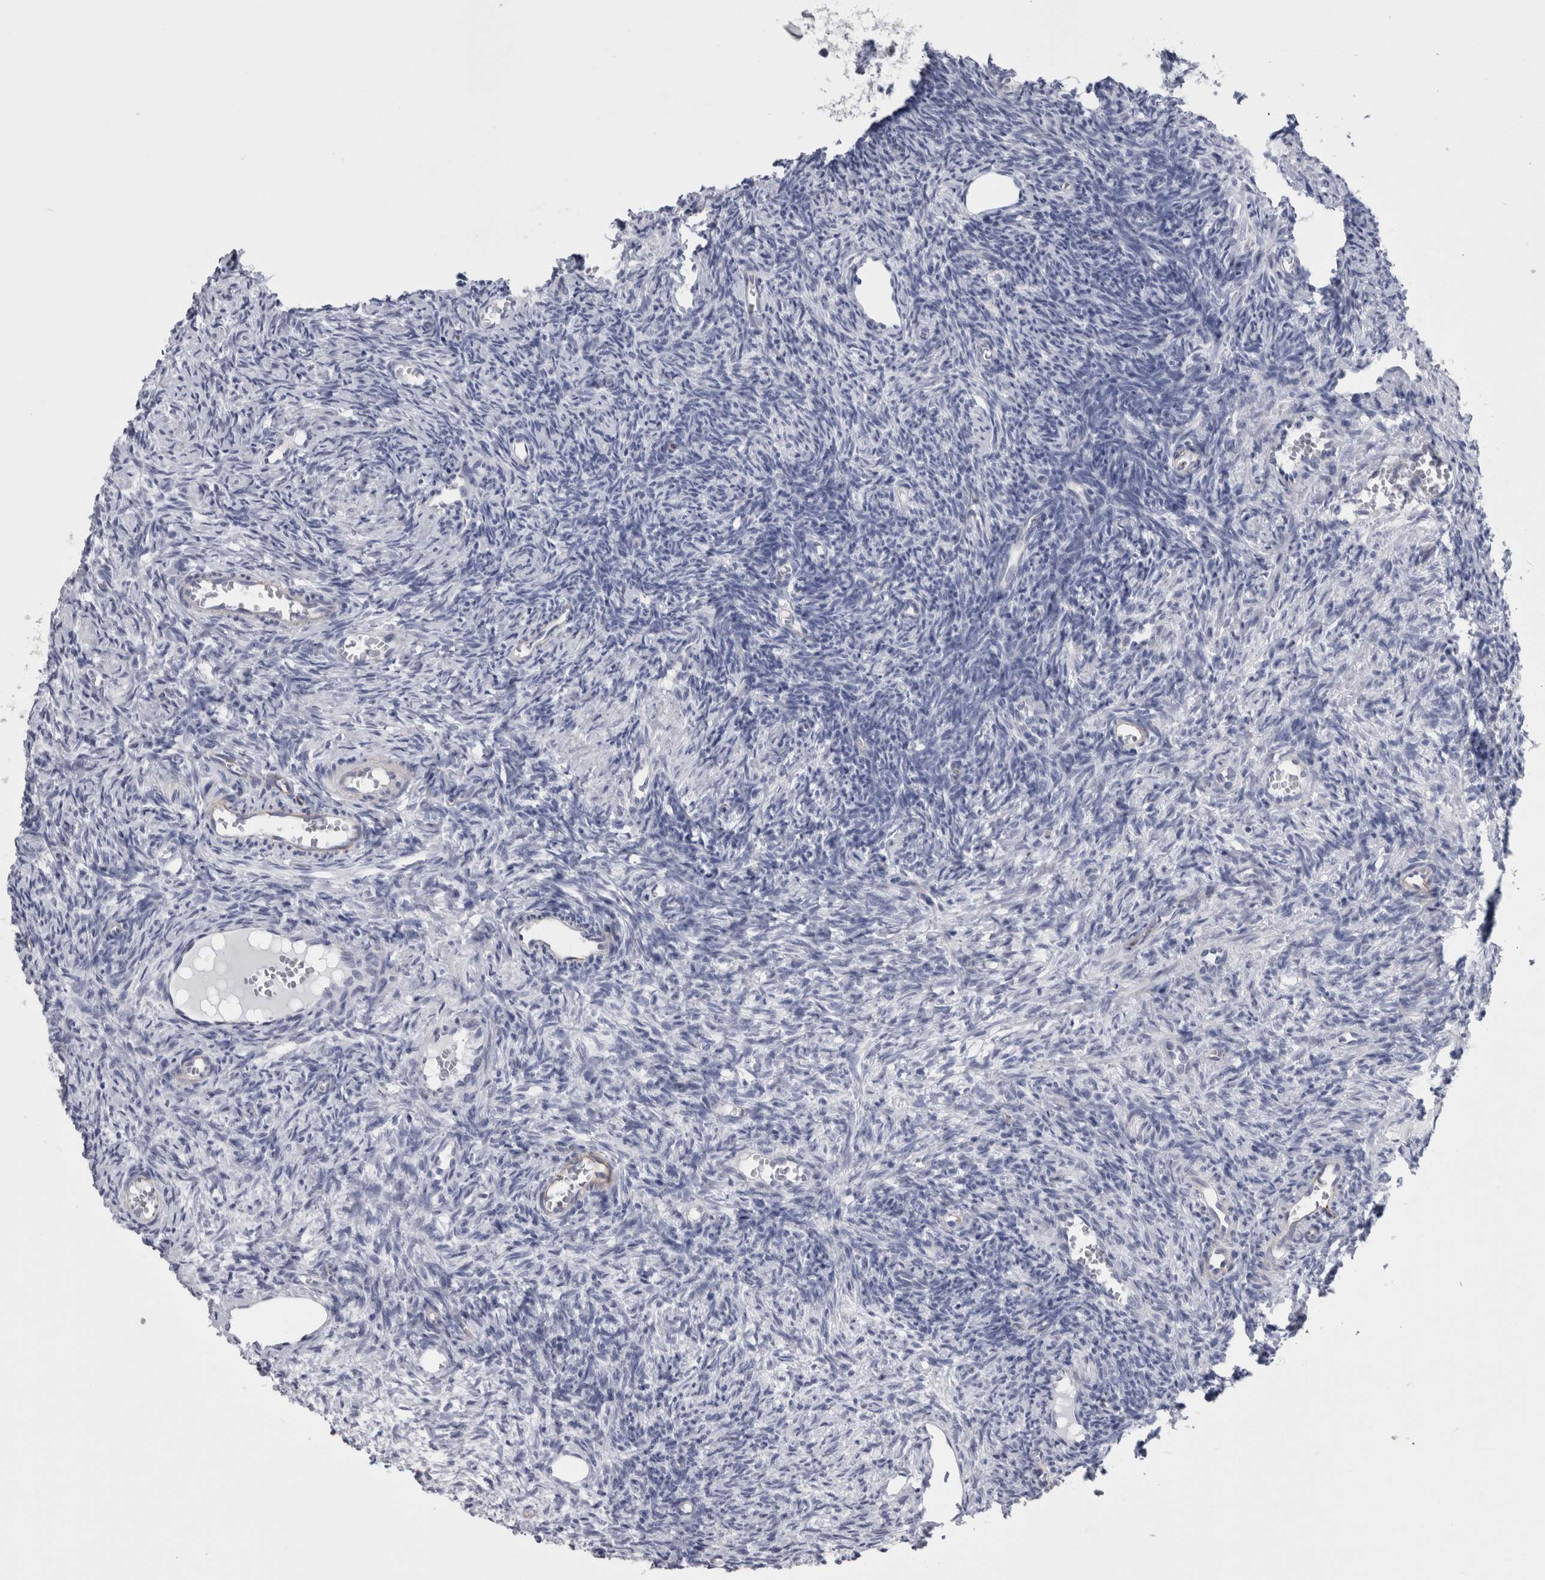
{"staining": {"intensity": "negative", "quantity": "none", "location": "none"}, "tissue": "ovary", "cell_type": "Follicle cells", "image_type": "normal", "snomed": [{"axis": "morphology", "description": "Normal tissue, NOS"}, {"axis": "topography", "description": "Ovary"}], "caption": "IHC of benign human ovary displays no positivity in follicle cells.", "gene": "VWDE", "patient": {"sex": "female", "age": 27}}